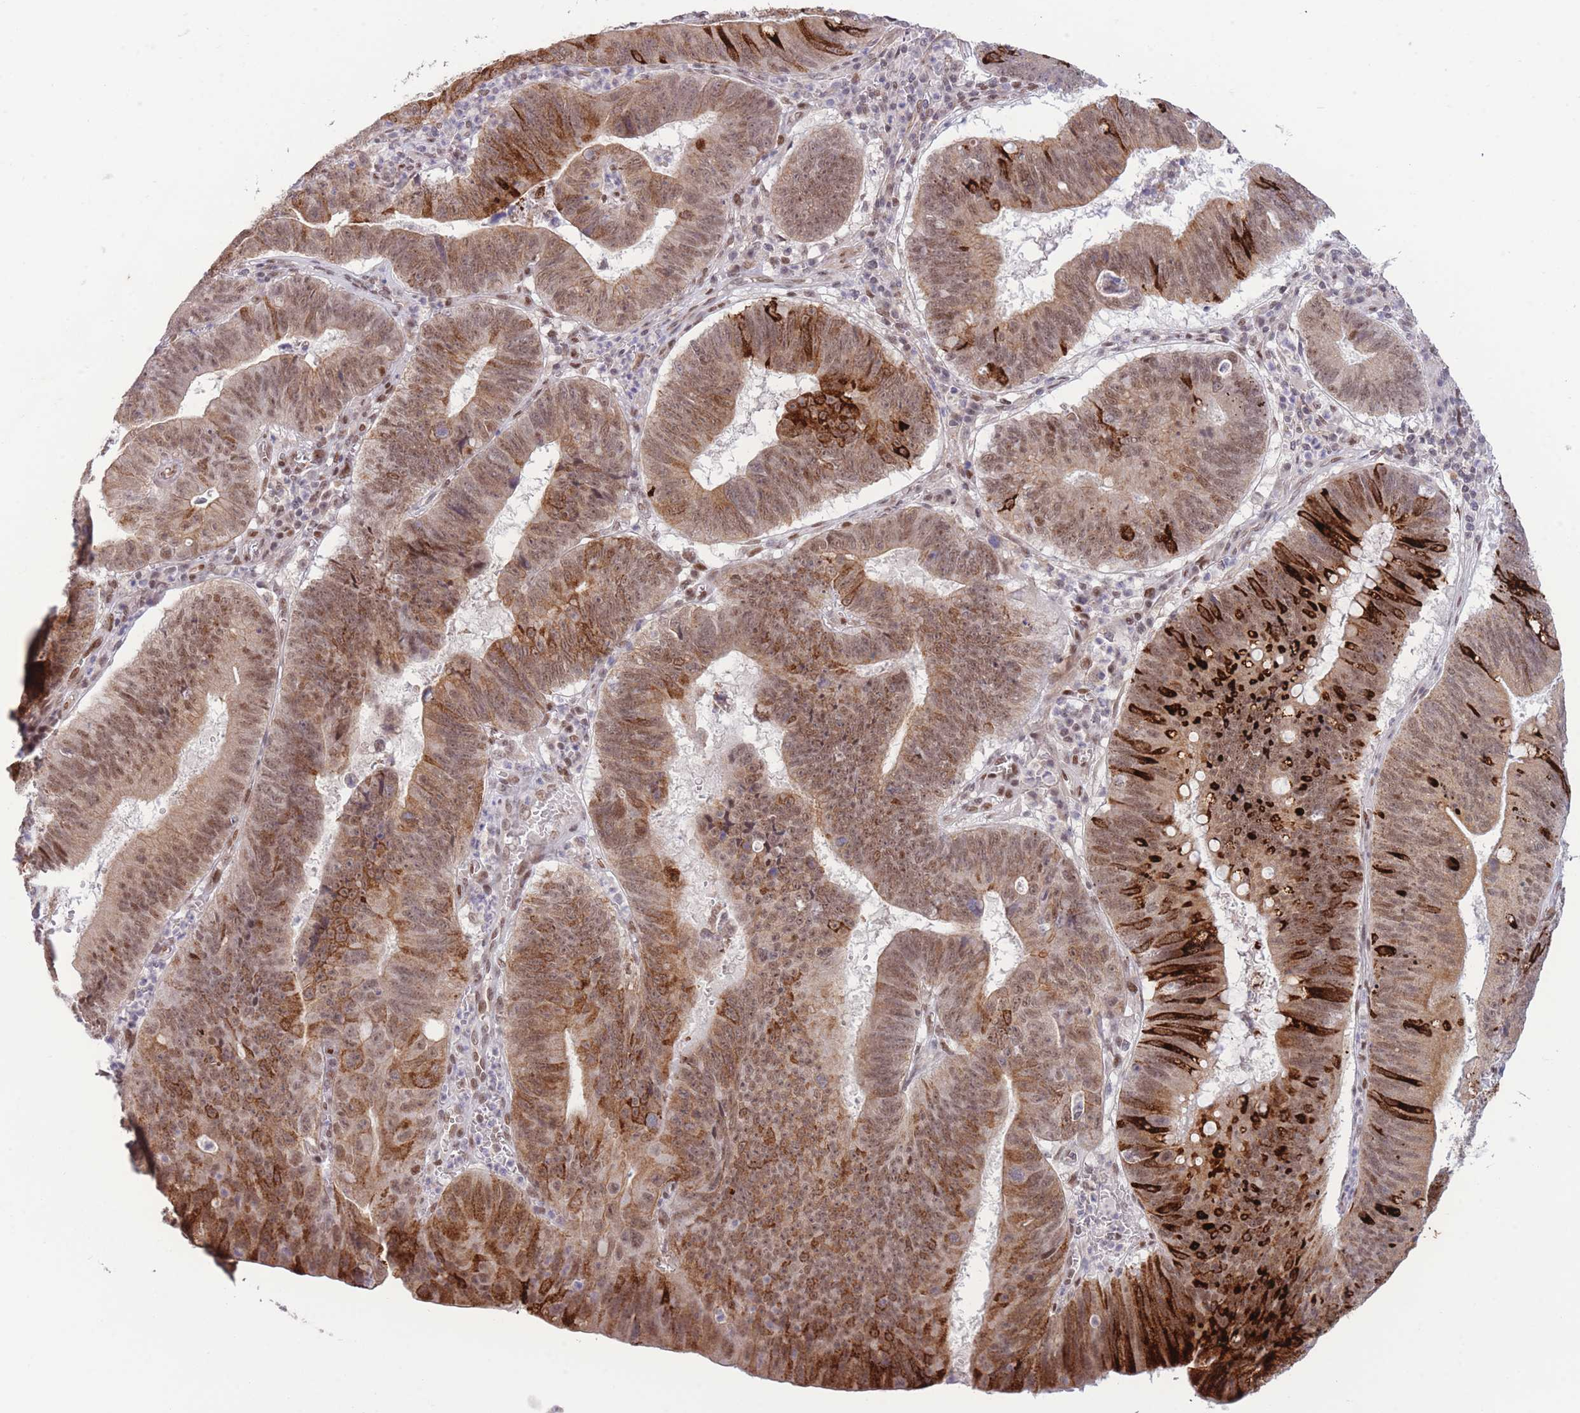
{"staining": {"intensity": "strong", "quantity": ">75%", "location": "cytoplasmic/membranous,nuclear"}, "tissue": "stomach cancer", "cell_type": "Tumor cells", "image_type": "cancer", "snomed": [{"axis": "morphology", "description": "Adenocarcinoma, NOS"}, {"axis": "topography", "description": "Stomach"}], "caption": "There is high levels of strong cytoplasmic/membranous and nuclear positivity in tumor cells of stomach cancer (adenocarcinoma), as demonstrated by immunohistochemical staining (brown color).", "gene": "CARD8", "patient": {"sex": "male", "age": 59}}